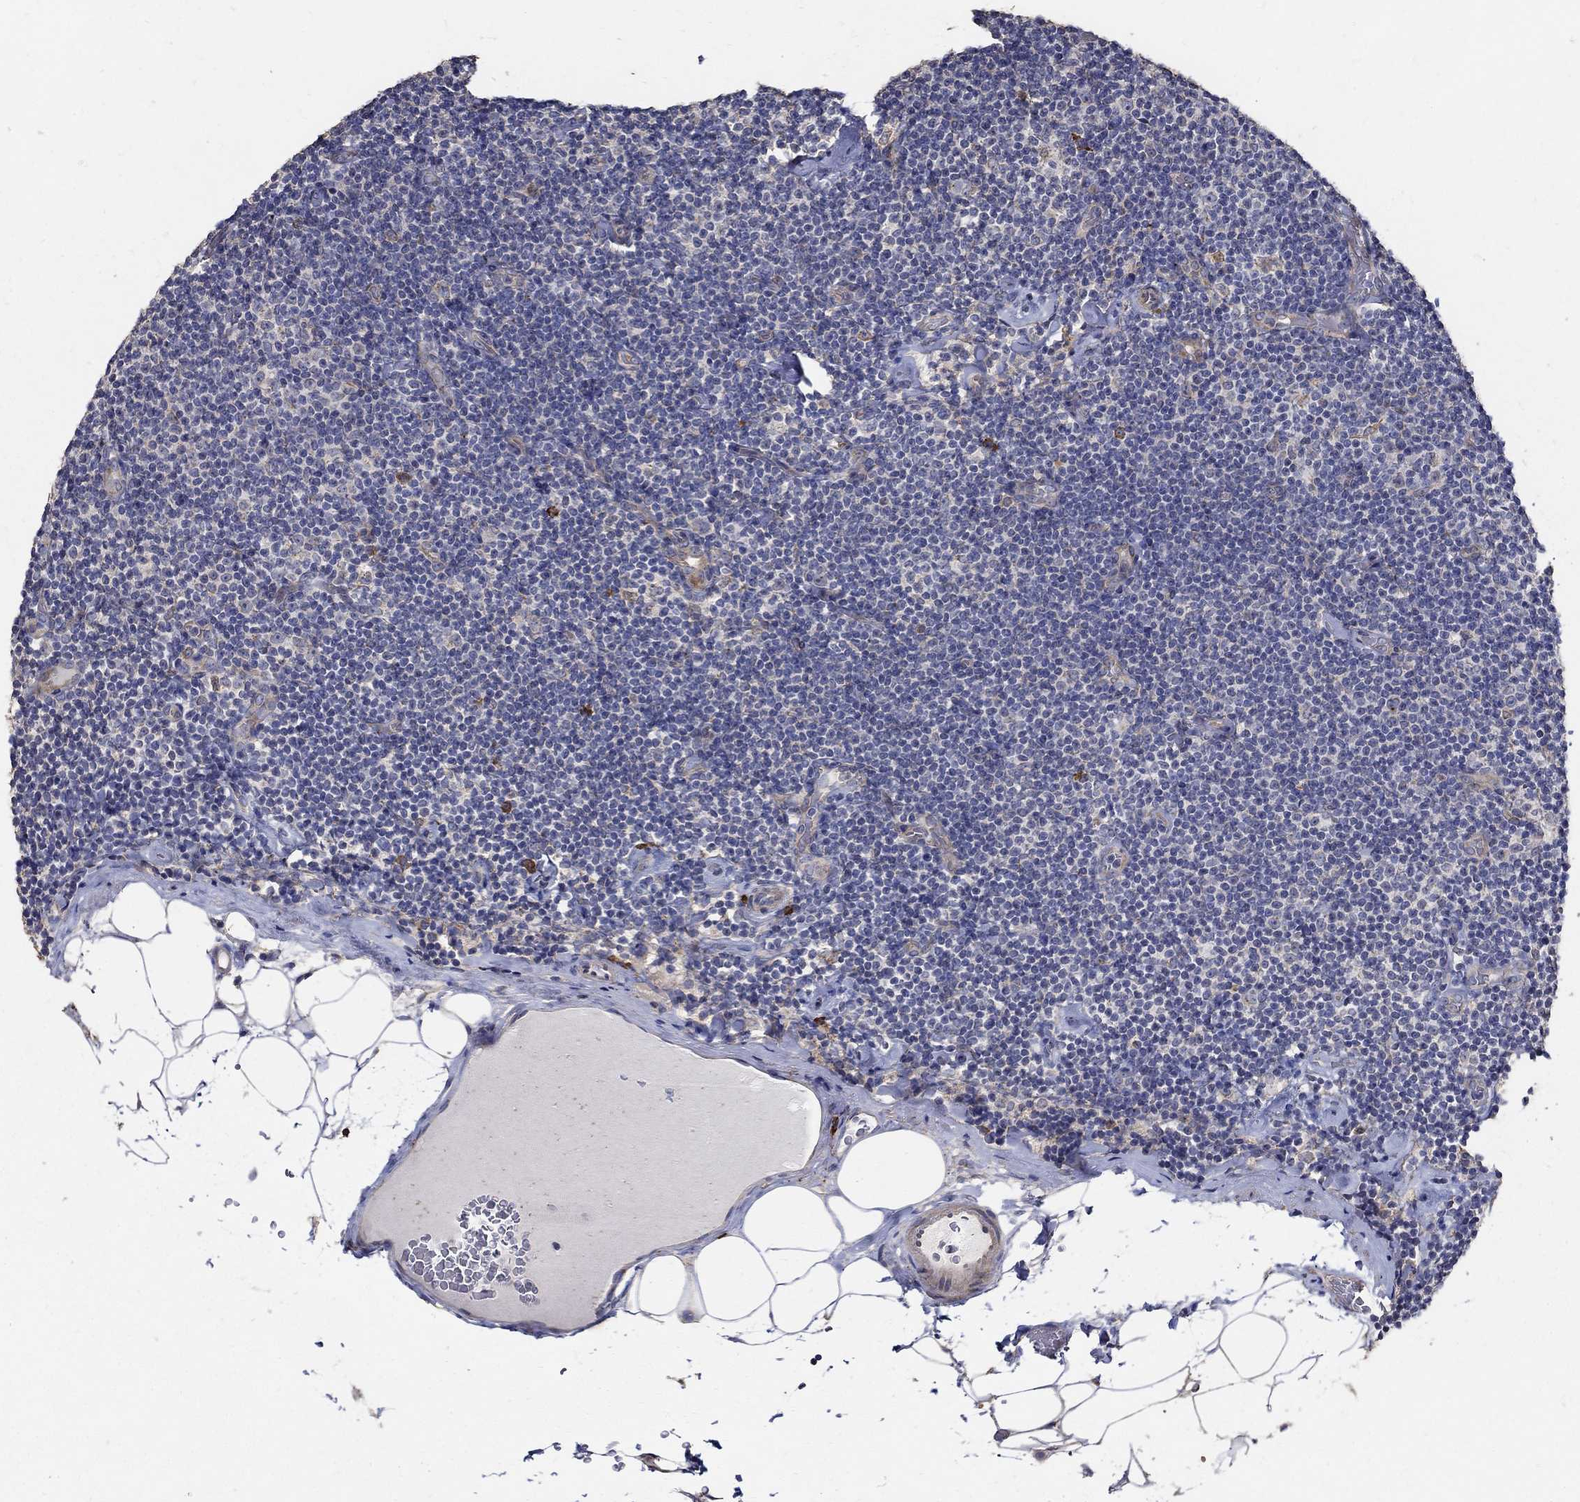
{"staining": {"intensity": "negative", "quantity": "none", "location": "none"}, "tissue": "lymphoma", "cell_type": "Tumor cells", "image_type": "cancer", "snomed": [{"axis": "morphology", "description": "Malignant lymphoma, non-Hodgkin's type, Low grade"}, {"axis": "topography", "description": "Lymph node"}], "caption": "Human low-grade malignant lymphoma, non-Hodgkin's type stained for a protein using immunohistochemistry (IHC) shows no staining in tumor cells.", "gene": "EMILIN3", "patient": {"sex": "male", "age": 81}}